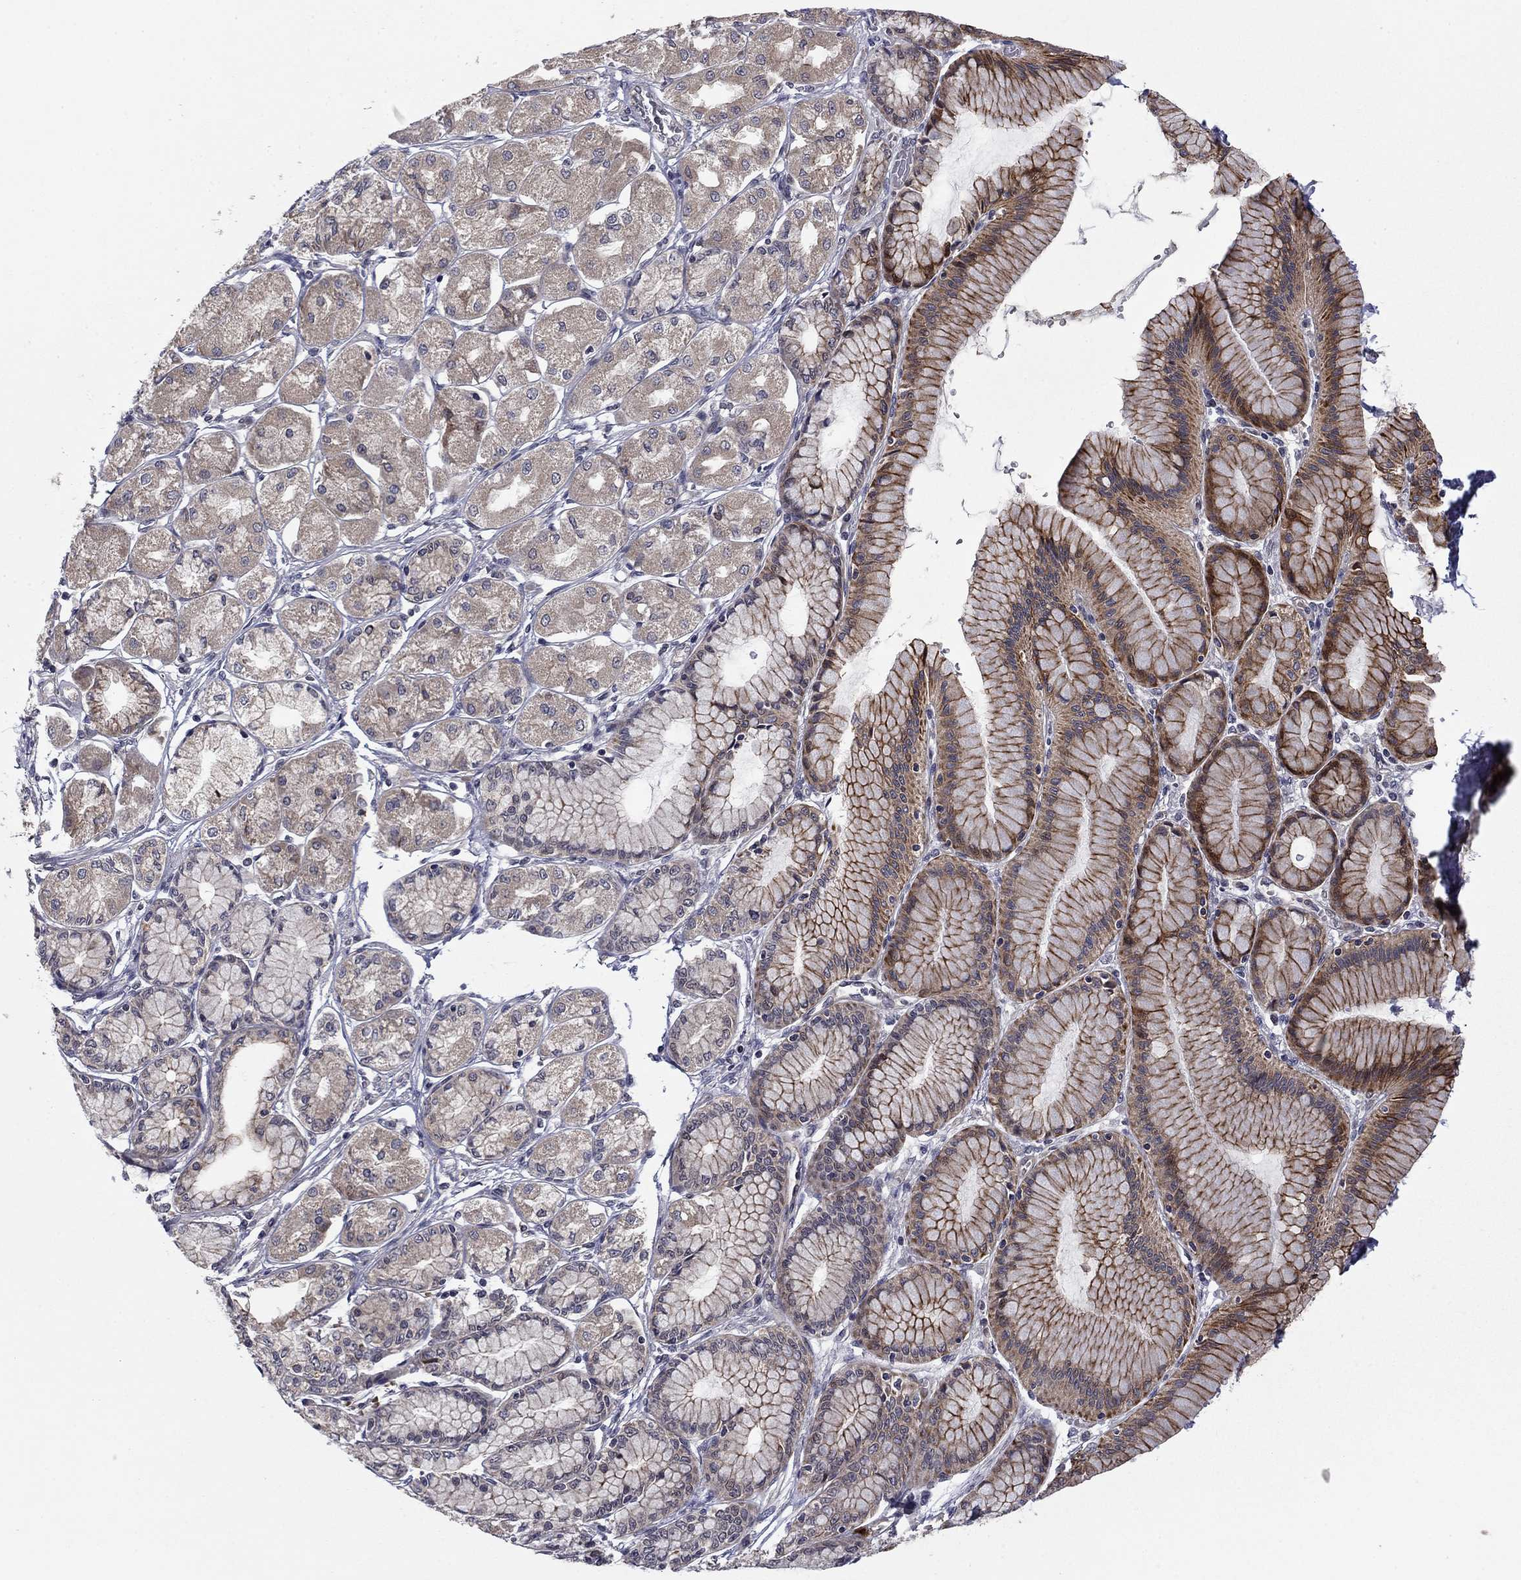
{"staining": {"intensity": "moderate", "quantity": "25%-75%", "location": "cytoplasmic/membranous"}, "tissue": "stomach cancer", "cell_type": "Tumor cells", "image_type": "cancer", "snomed": [{"axis": "morphology", "description": "Normal tissue, NOS"}, {"axis": "morphology", "description": "Adenocarcinoma, NOS"}, {"axis": "morphology", "description": "Adenocarcinoma, High grade"}, {"axis": "topography", "description": "Stomach, upper"}, {"axis": "topography", "description": "Stomach"}], "caption": "A brown stain highlights moderate cytoplasmic/membranous staining of a protein in human stomach cancer tumor cells.", "gene": "BCL11A", "patient": {"sex": "female", "age": 65}}